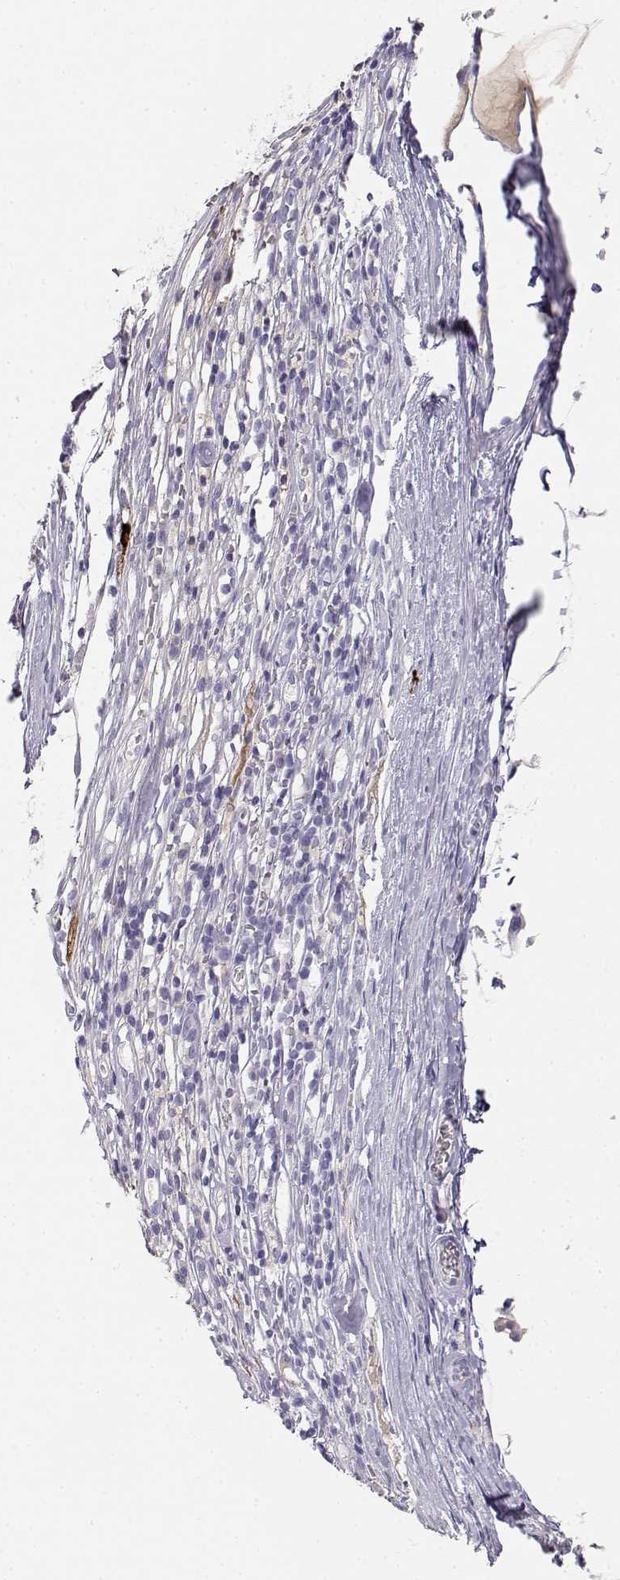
{"staining": {"intensity": "negative", "quantity": "none", "location": "none"}, "tissue": "melanoma", "cell_type": "Tumor cells", "image_type": "cancer", "snomed": [{"axis": "morphology", "description": "Malignant melanoma, Metastatic site"}, {"axis": "topography", "description": "Lymph node"}], "caption": "Photomicrograph shows no protein positivity in tumor cells of malignant melanoma (metastatic site) tissue. (Stains: DAB immunohistochemistry (IHC) with hematoxylin counter stain, Microscopy: brightfield microscopy at high magnification).", "gene": "GPR174", "patient": {"sex": "female", "age": 64}}